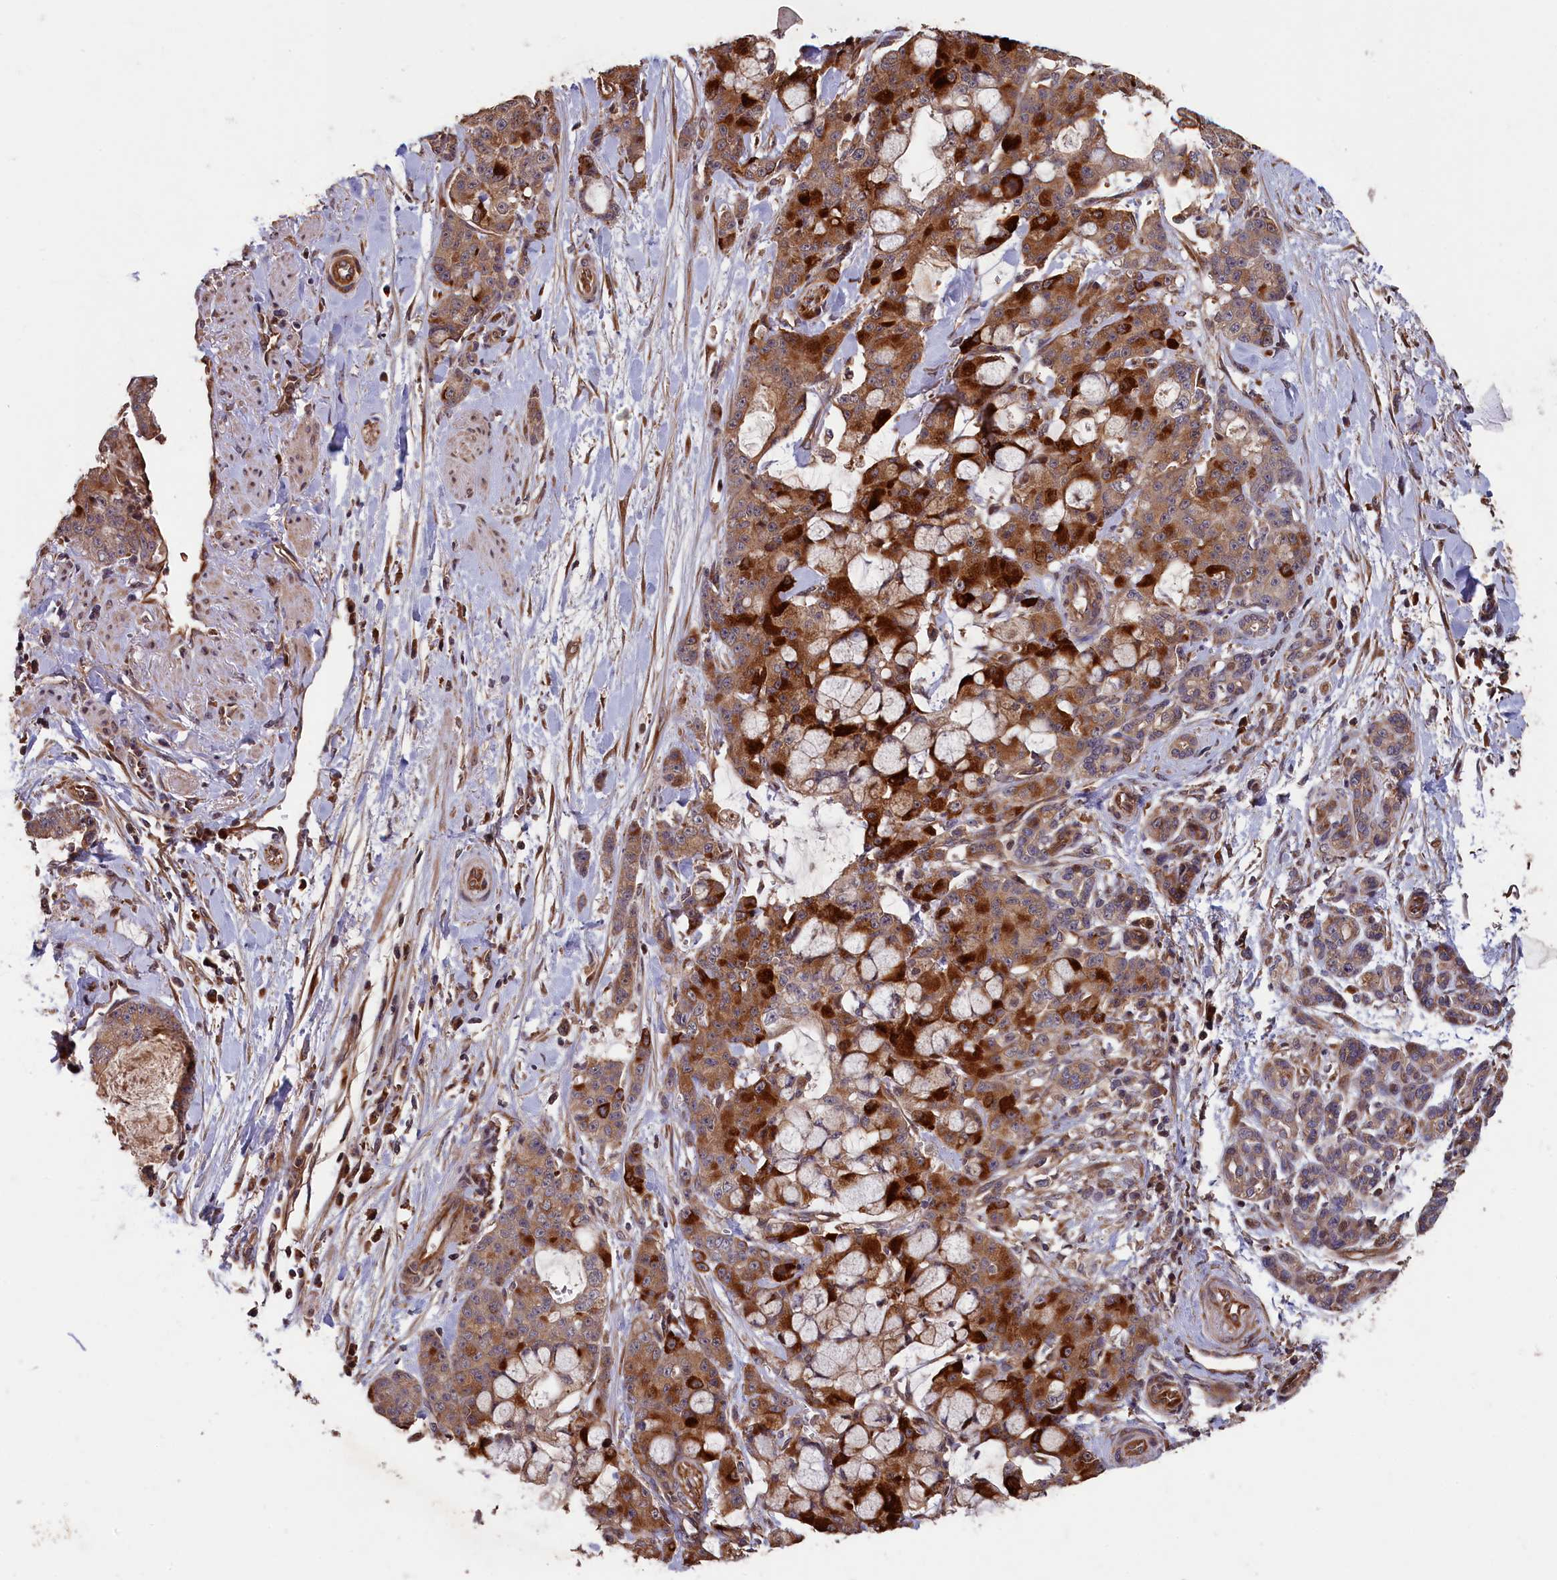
{"staining": {"intensity": "strong", "quantity": "25%-75%", "location": "cytoplasmic/membranous"}, "tissue": "pancreatic cancer", "cell_type": "Tumor cells", "image_type": "cancer", "snomed": [{"axis": "morphology", "description": "Adenocarcinoma, NOS"}, {"axis": "topography", "description": "Pancreas"}], "caption": "Human pancreatic cancer (adenocarcinoma) stained with a brown dye exhibits strong cytoplasmic/membranous positive positivity in approximately 25%-75% of tumor cells.", "gene": "GREB1L", "patient": {"sex": "female", "age": 73}}